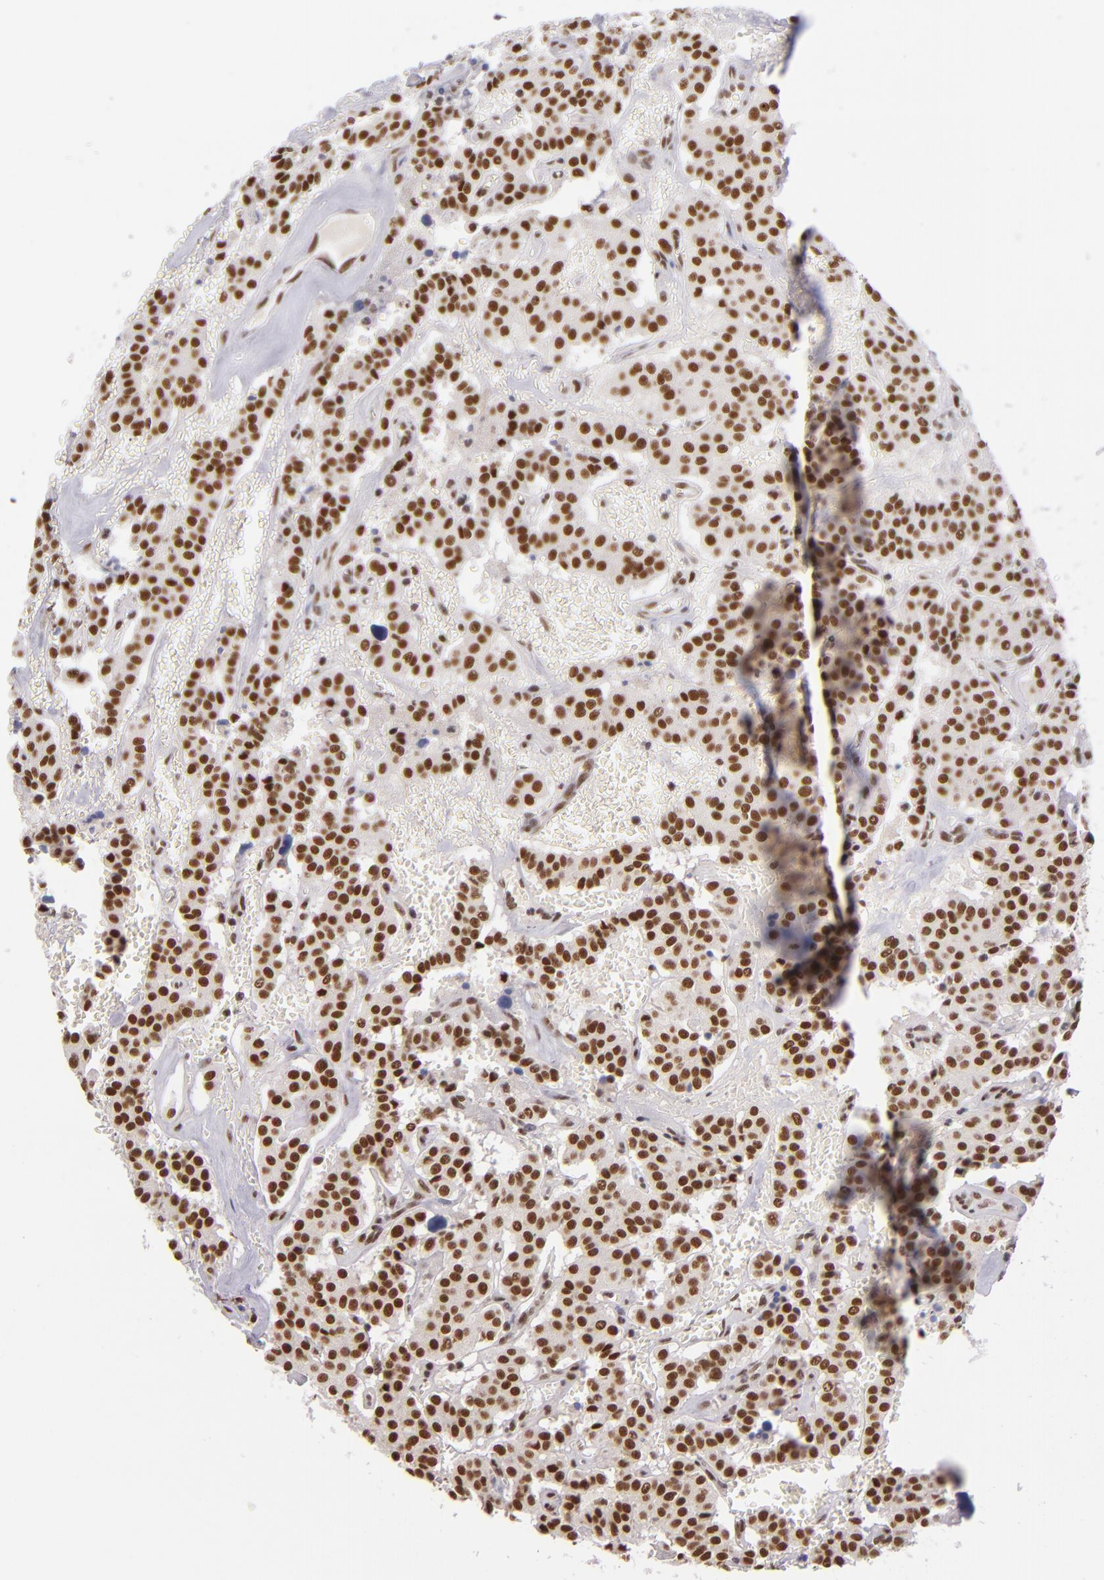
{"staining": {"intensity": "strong", "quantity": ">75%", "location": "nuclear"}, "tissue": "carcinoid", "cell_type": "Tumor cells", "image_type": "cancer", "snomed": [{"axis": "morphology", "description": "Carcinoid, malignant, NOS"}, {"axis": "topography", "description": "Bronchus"}], "caption": "Human carcinoid stained with a protein marker exhibits strong staining in tumor cells.", "gene": "ZNF148", "patient": {"sex": "male", "age": 55}}